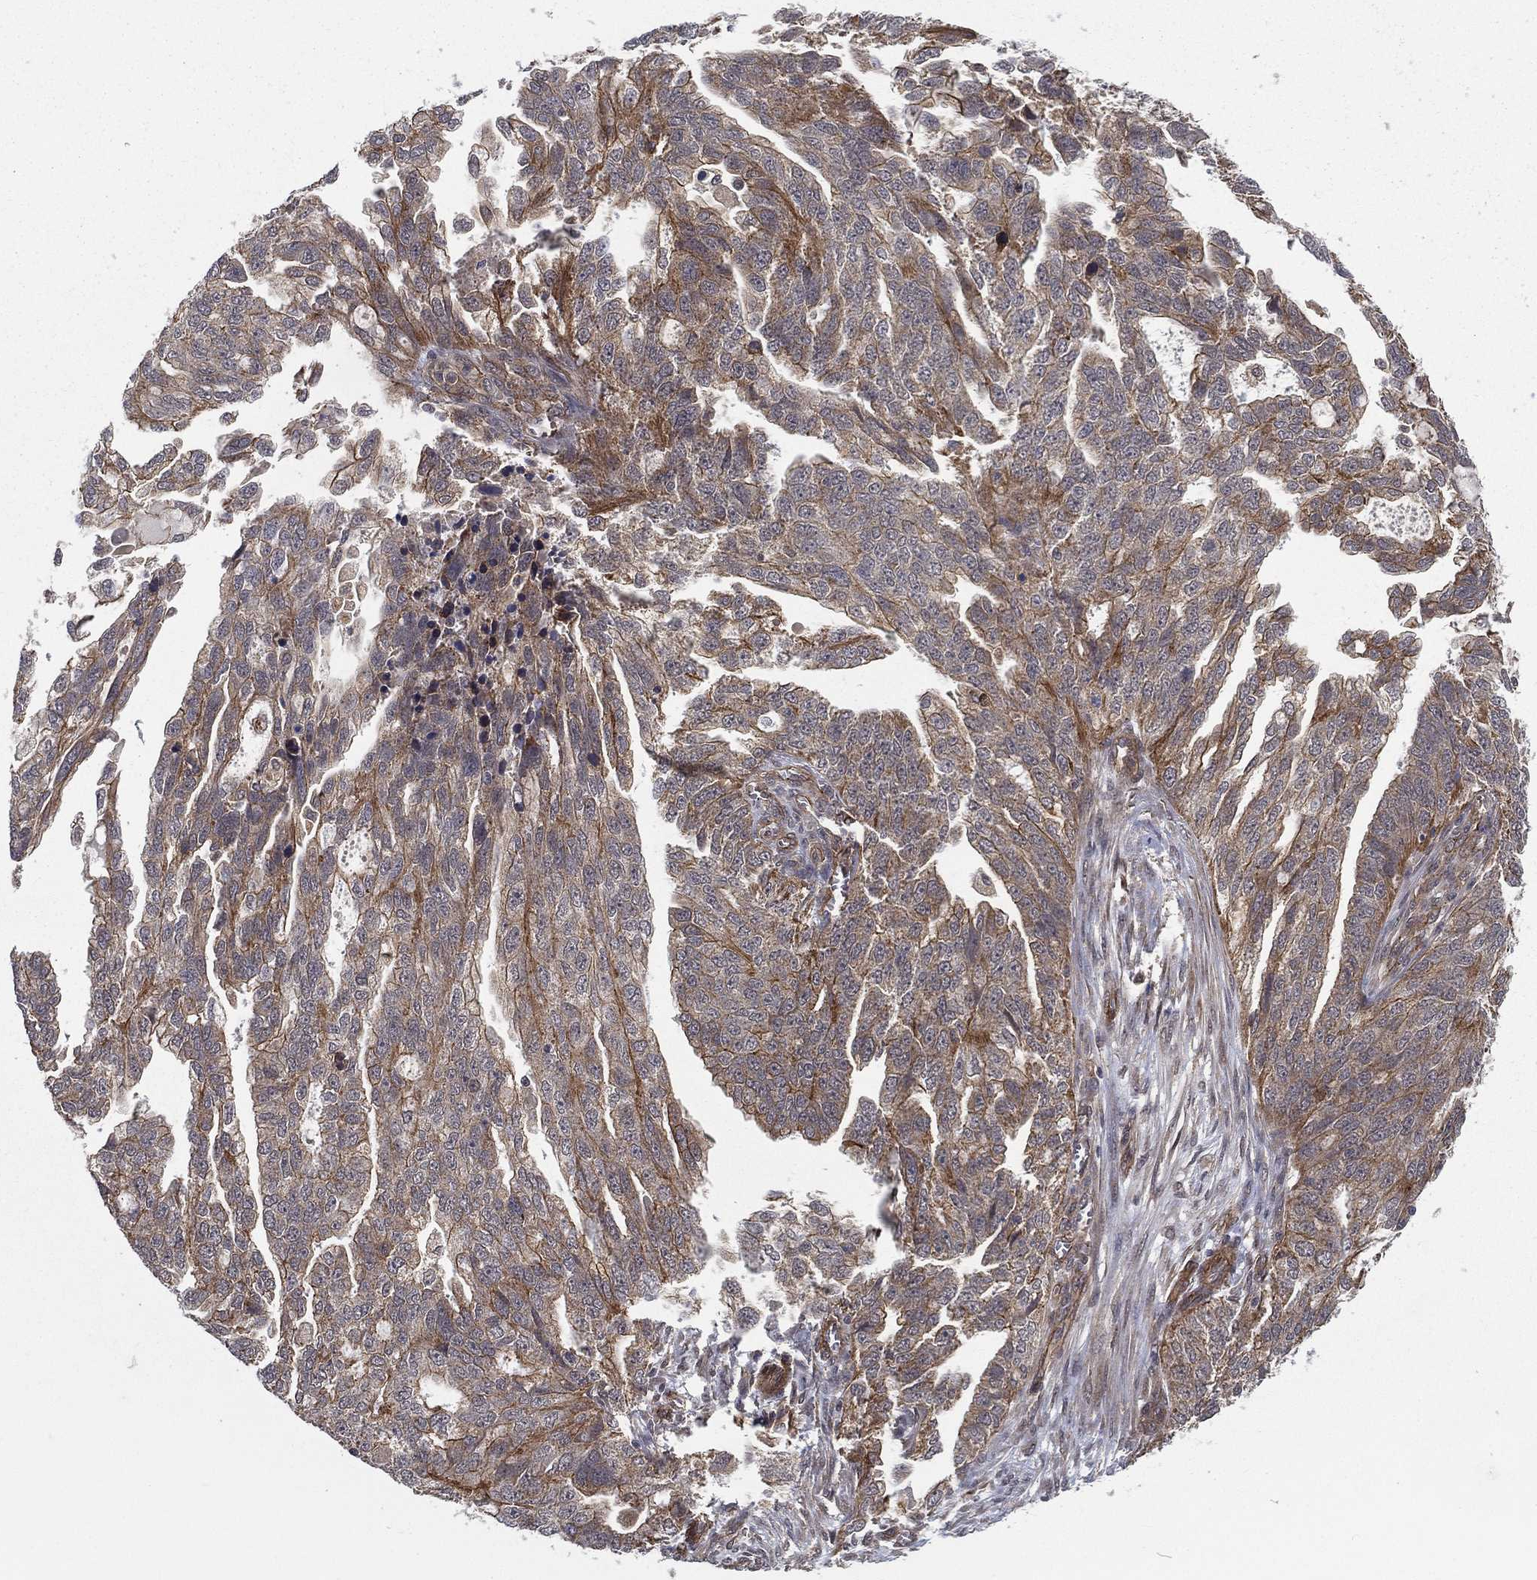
{"staining": {"intensity": "moderate", "quantity": "<25%", "location": "cytoplasmic/membranous"}, "tissue": "ovarian cancer", "cell_type": "Tumor cells", "image_type": "cancer", "snomed": [{"axis": "morphology", "description": "Cystadenocarcinoma, serous, NOS"}, {"axis": "topography", "description": "Ovary"}], "caption": "Serous cystadenocarcinoma (ovarian) stained for a protein (brown) shows moderate cytoplasmic/membranous positive staining in approximately <25% of tumor cells.", "gene": "UACA", "patient": {"sex": "female", "age": 51}}